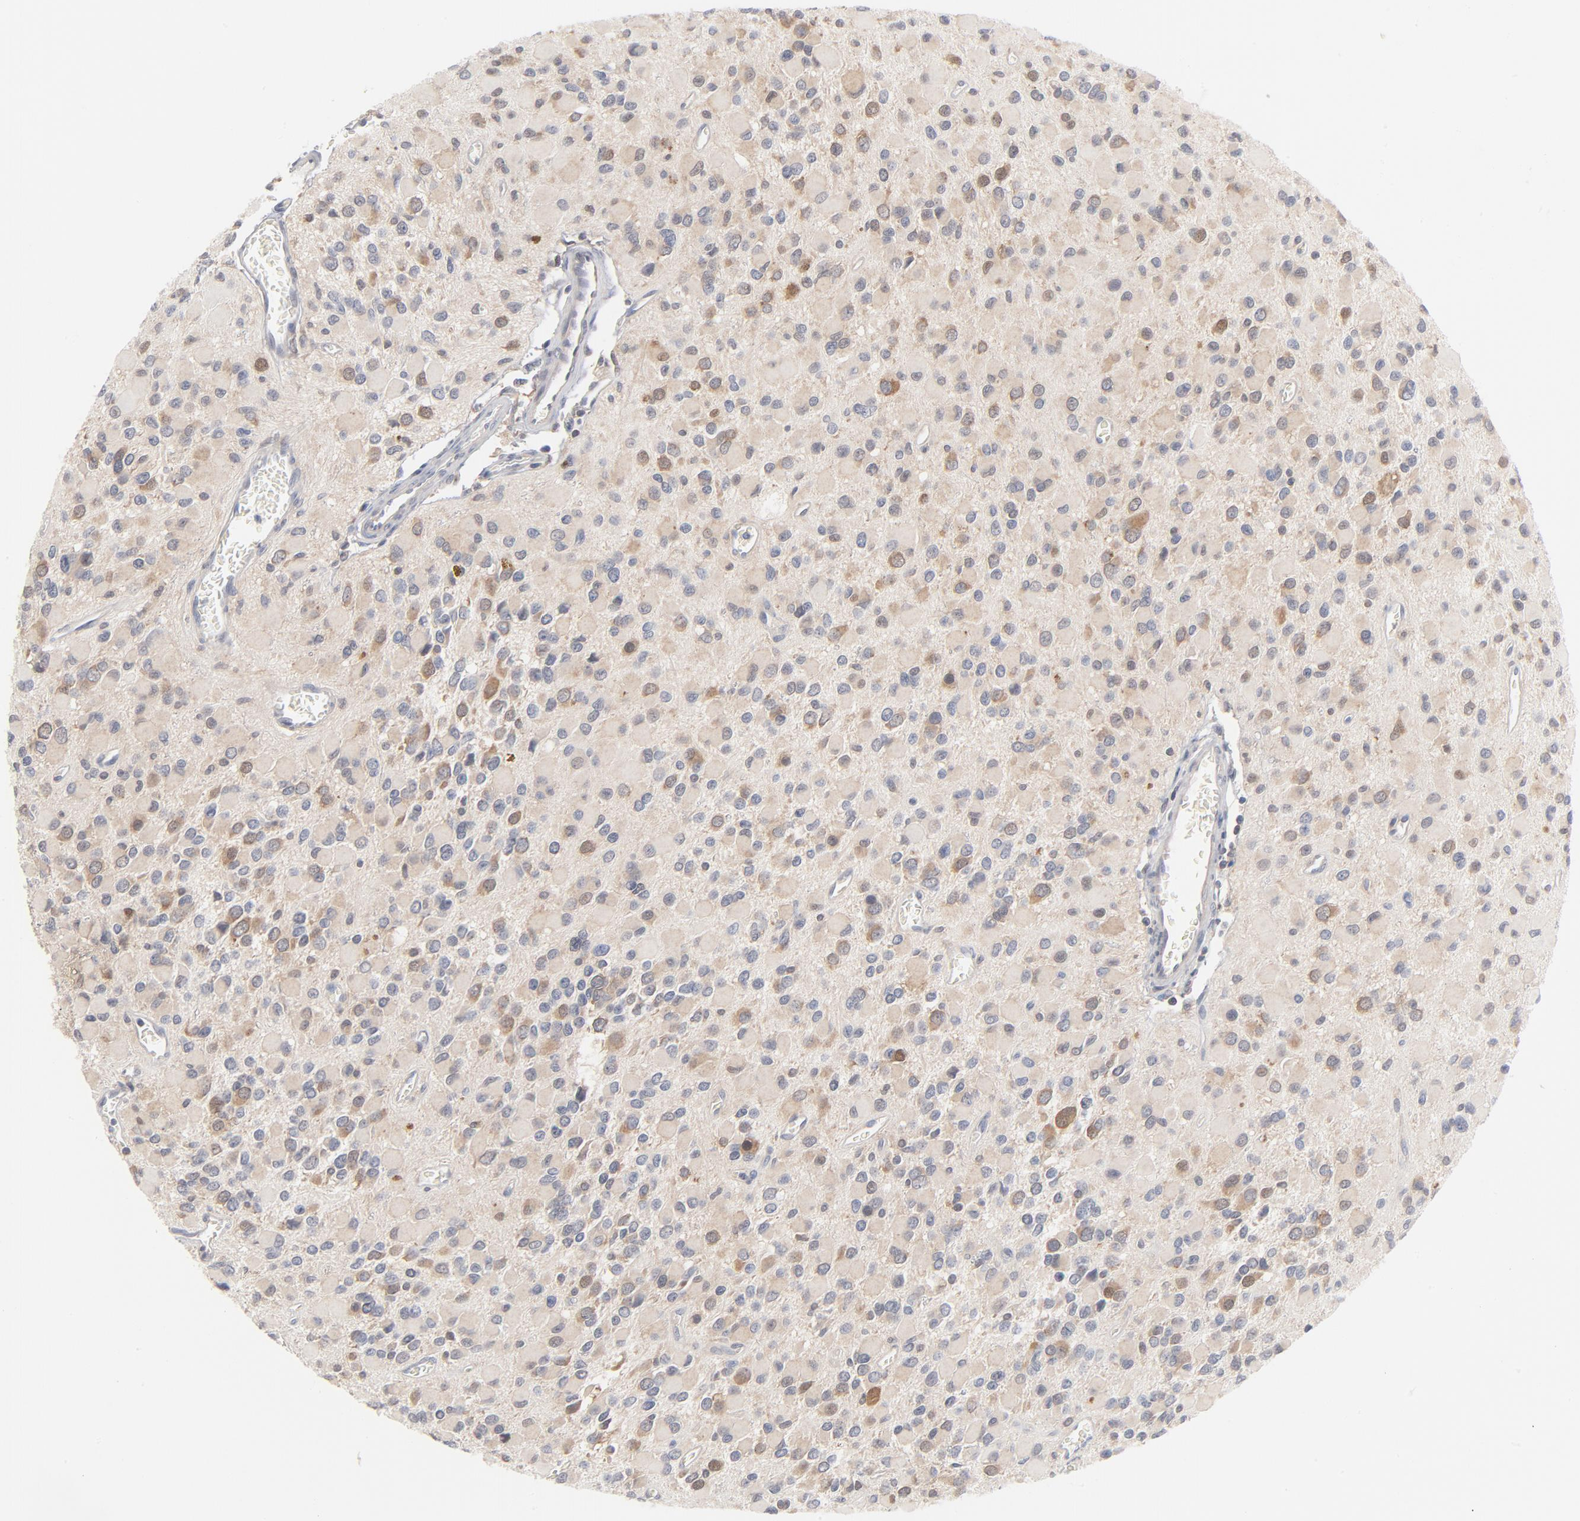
{"staining": {"intensity": "moderate", "quantity": "25%-75%", "location": "cytoplasmic/membranous"}, "tissue": "glioma", "cell_type": "Tumor cells", "image_type": "cancer", "snomed": [{"axis": "morphology", "description": "Glioma, malignant, Low grade"}, {"axis": "topography", "description": "Brain"}], "caption": "Glioma stained for a protein shows moderate cytoplasmic/membranous positivity in tumor cells. The protein of interest is stained brown, and the nuclei are stained in blue (DAB (3,3'-diaminobenzidine) IHC with brightfield microscopy, high magnification).", "gene": "UBL4A", "patient": {"sex": "male", "age": 42}}